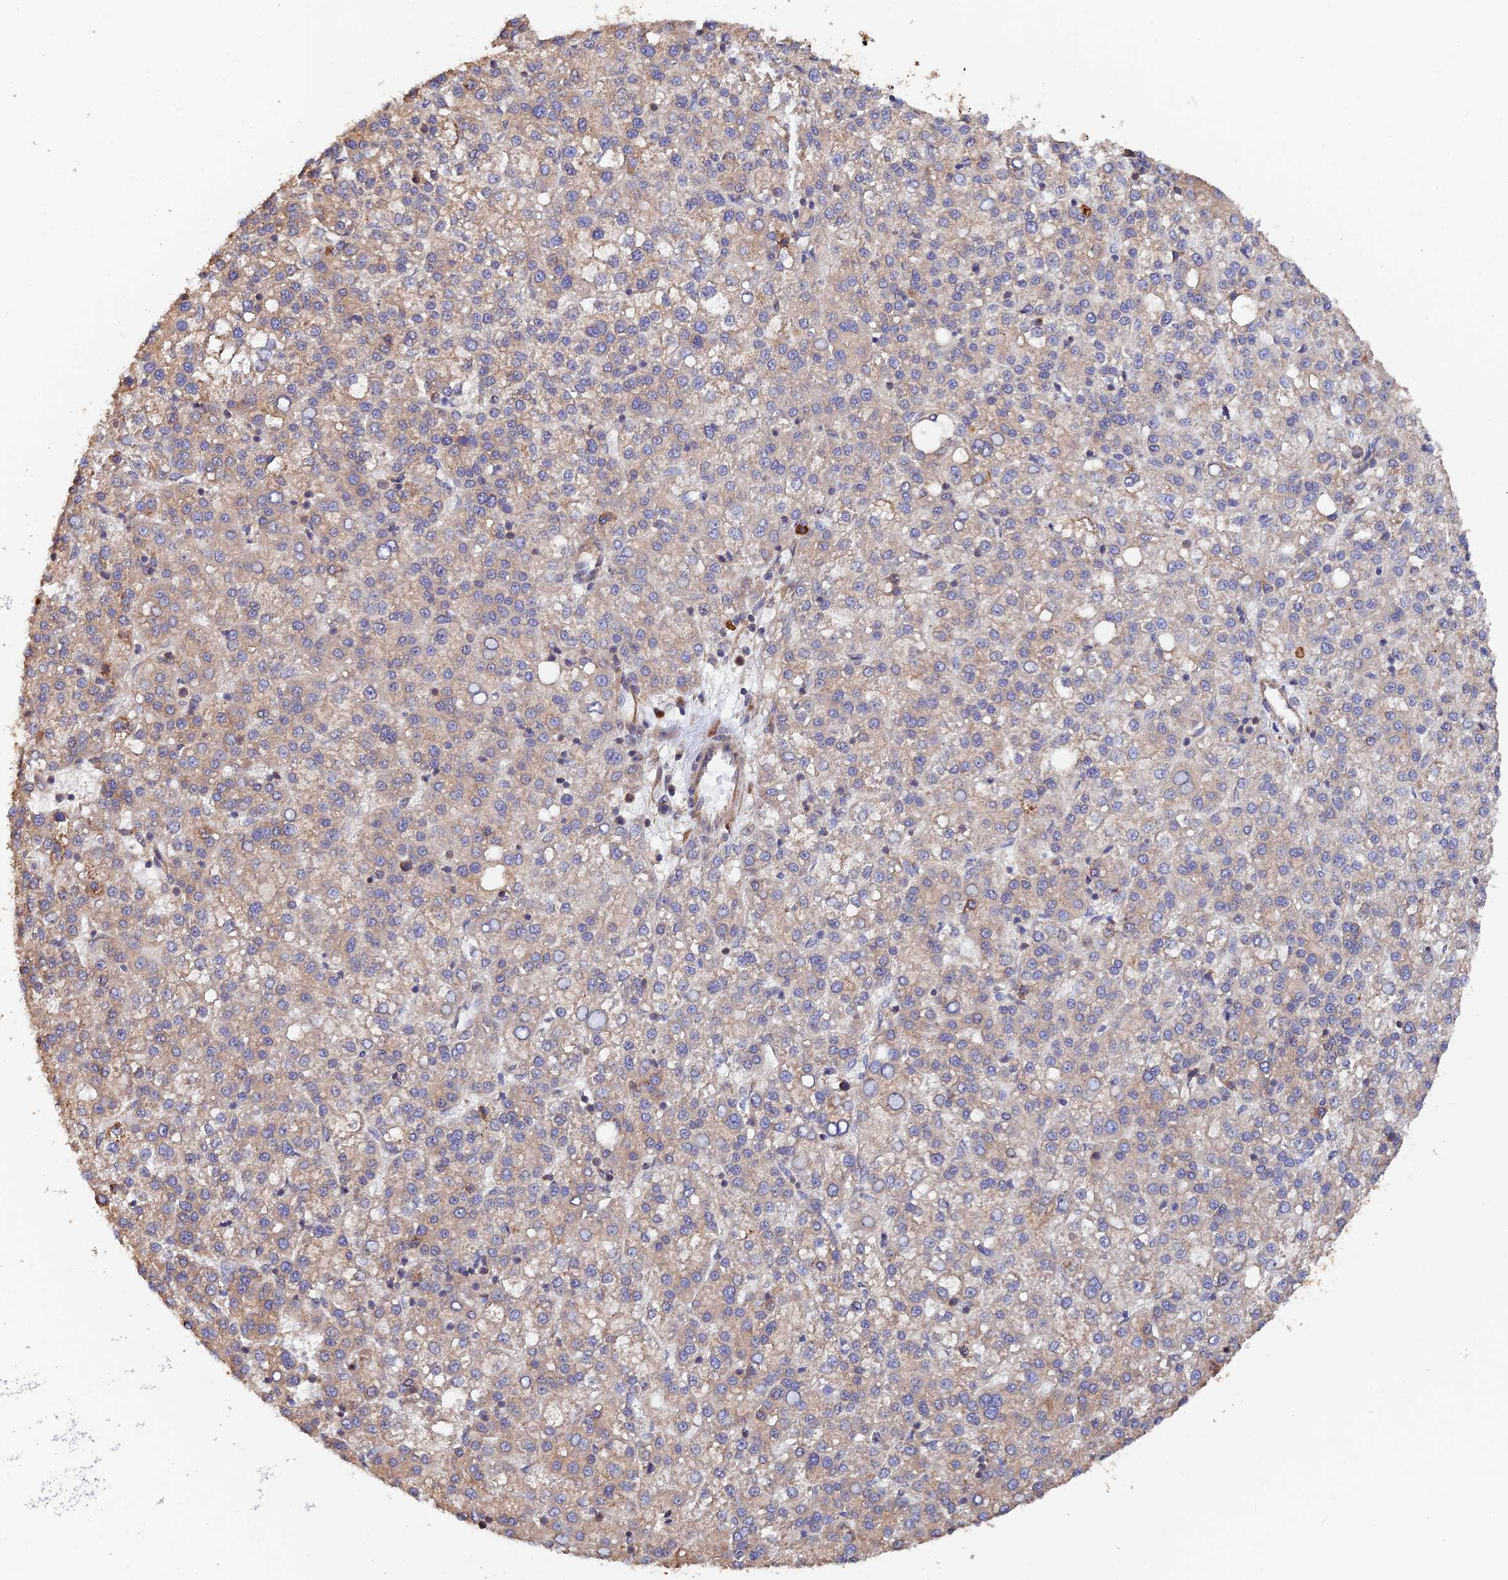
{"staining": {"intensity": "weak", "quantity": "25%-75%", "location": "cytoplasmic/membranous"}, "tissue": "liver cancer", "cell_type": "Tumor cells", "image_type": "cancer", "snomed": [{"axis": "morphology", "description": "Carcinoma, Hepatocellular, NOS"}, {"axis": "topography", "description": "Liver"}], "caption": "Immunohistochemistry histopathology image of human liver hepatocellular carcinoma stained for a protein (brown), which shows low levels of weak cytoplasmic/membranous positivity in about 25%-75% of tumor cells.", "gene": "WBP11", "patient": {"sex": "female", "age": 58}}